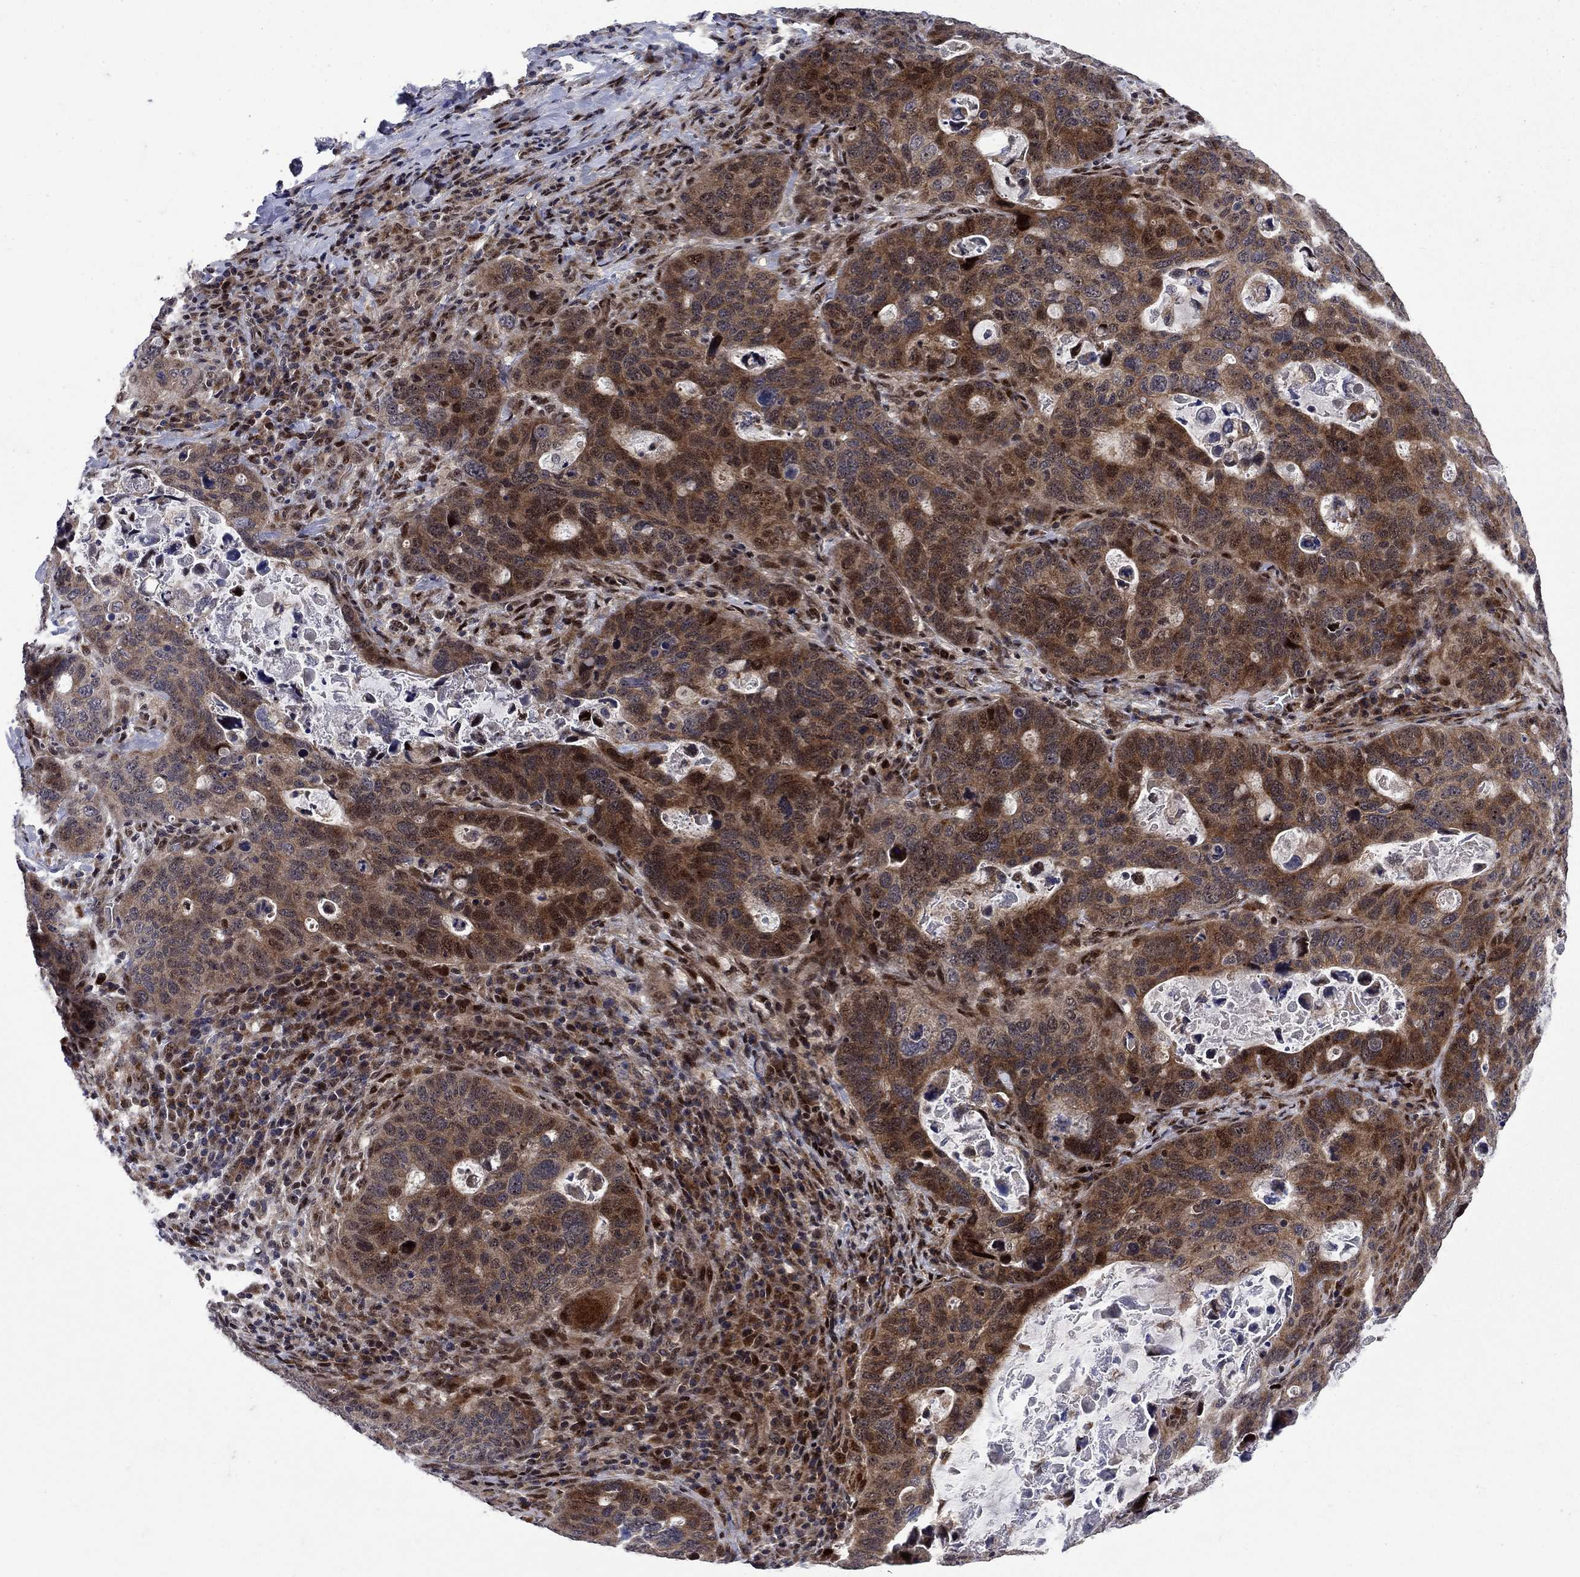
{"staining": {"intensity": "moderate", "quantity": "25%-75%", "location": "cytoplasmic/membranous,nuclear"}, "tissue": "stomach cancer", "cell_type": "Tumor cells", "image_type": "cancer", "snomed": [{"axis": "morphology", "description": "Adenocarcinoma, NOS"}, {"axis": "topography", "description": "Stomach"}], "caption": "IHC (DAB) staining of human stomach cancer (adenocarcinoma) exhibits moderate cytoplasmic/membranous and nuclear protein positivity in about 25%-75% of tumor cells. Nuclei are stained in blue.", "gene": "AGTPBP1", "patient": {"sex": "male", "age": 54}}